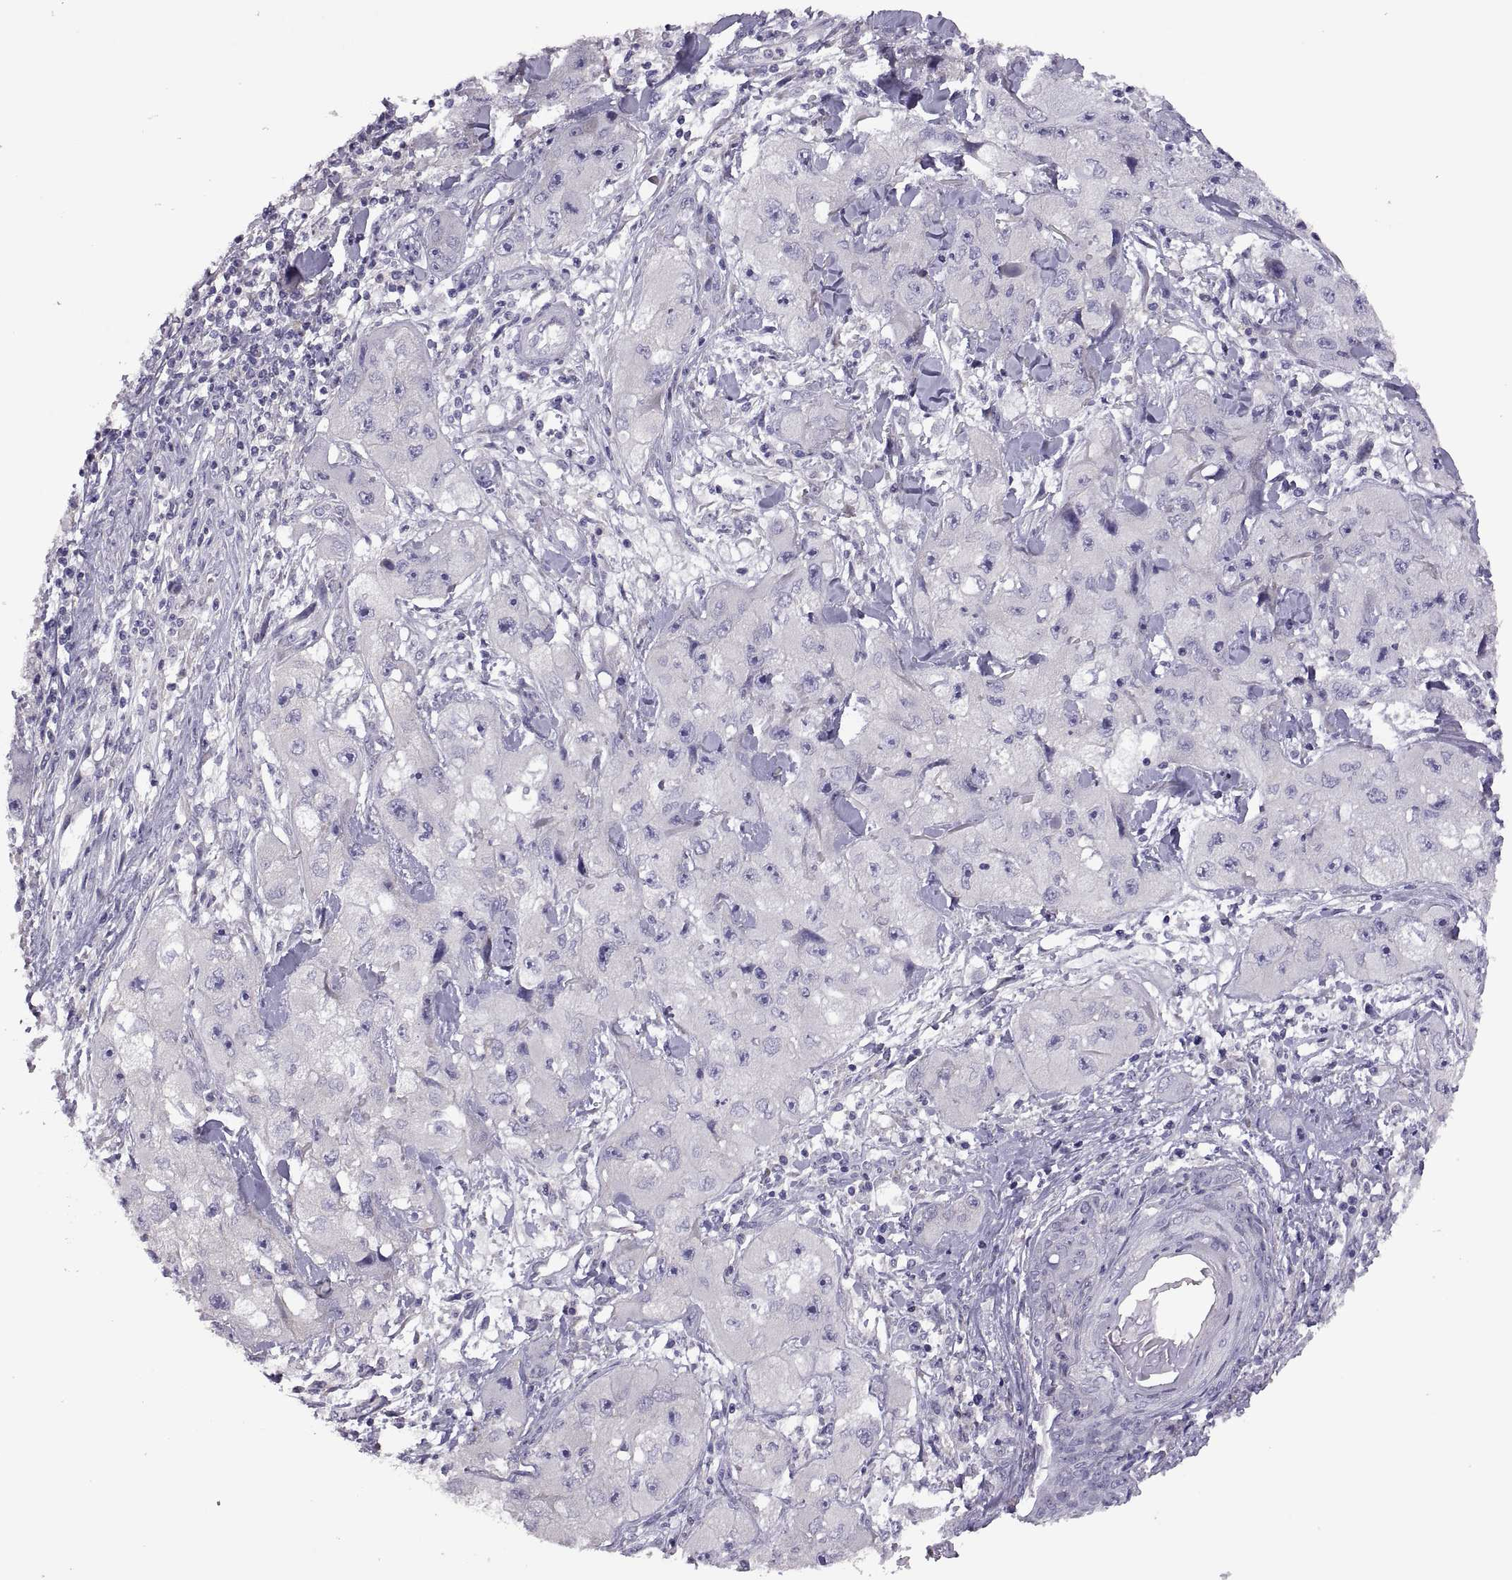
{"staining": {"intensity": "negative", "quantity": "none", "location": "none"}, "tissue": "skin cancer", "cell_type": "Tumor cells", "image_type": "cancer", "snomed": [{"axis": "morphology", "description": "Squamous cell carcinoma, NOS"}, {"axis": "topography", "description": "Skin"}, {"axis": "topography", "description": "Subcutis"}], "caption": "This is an IHC image of human skin cancer (squamous cell carcinoma). There is no staining in tumor cells.", "gene": "TBX19", "patient": {"sex": "male", "age": 73}}